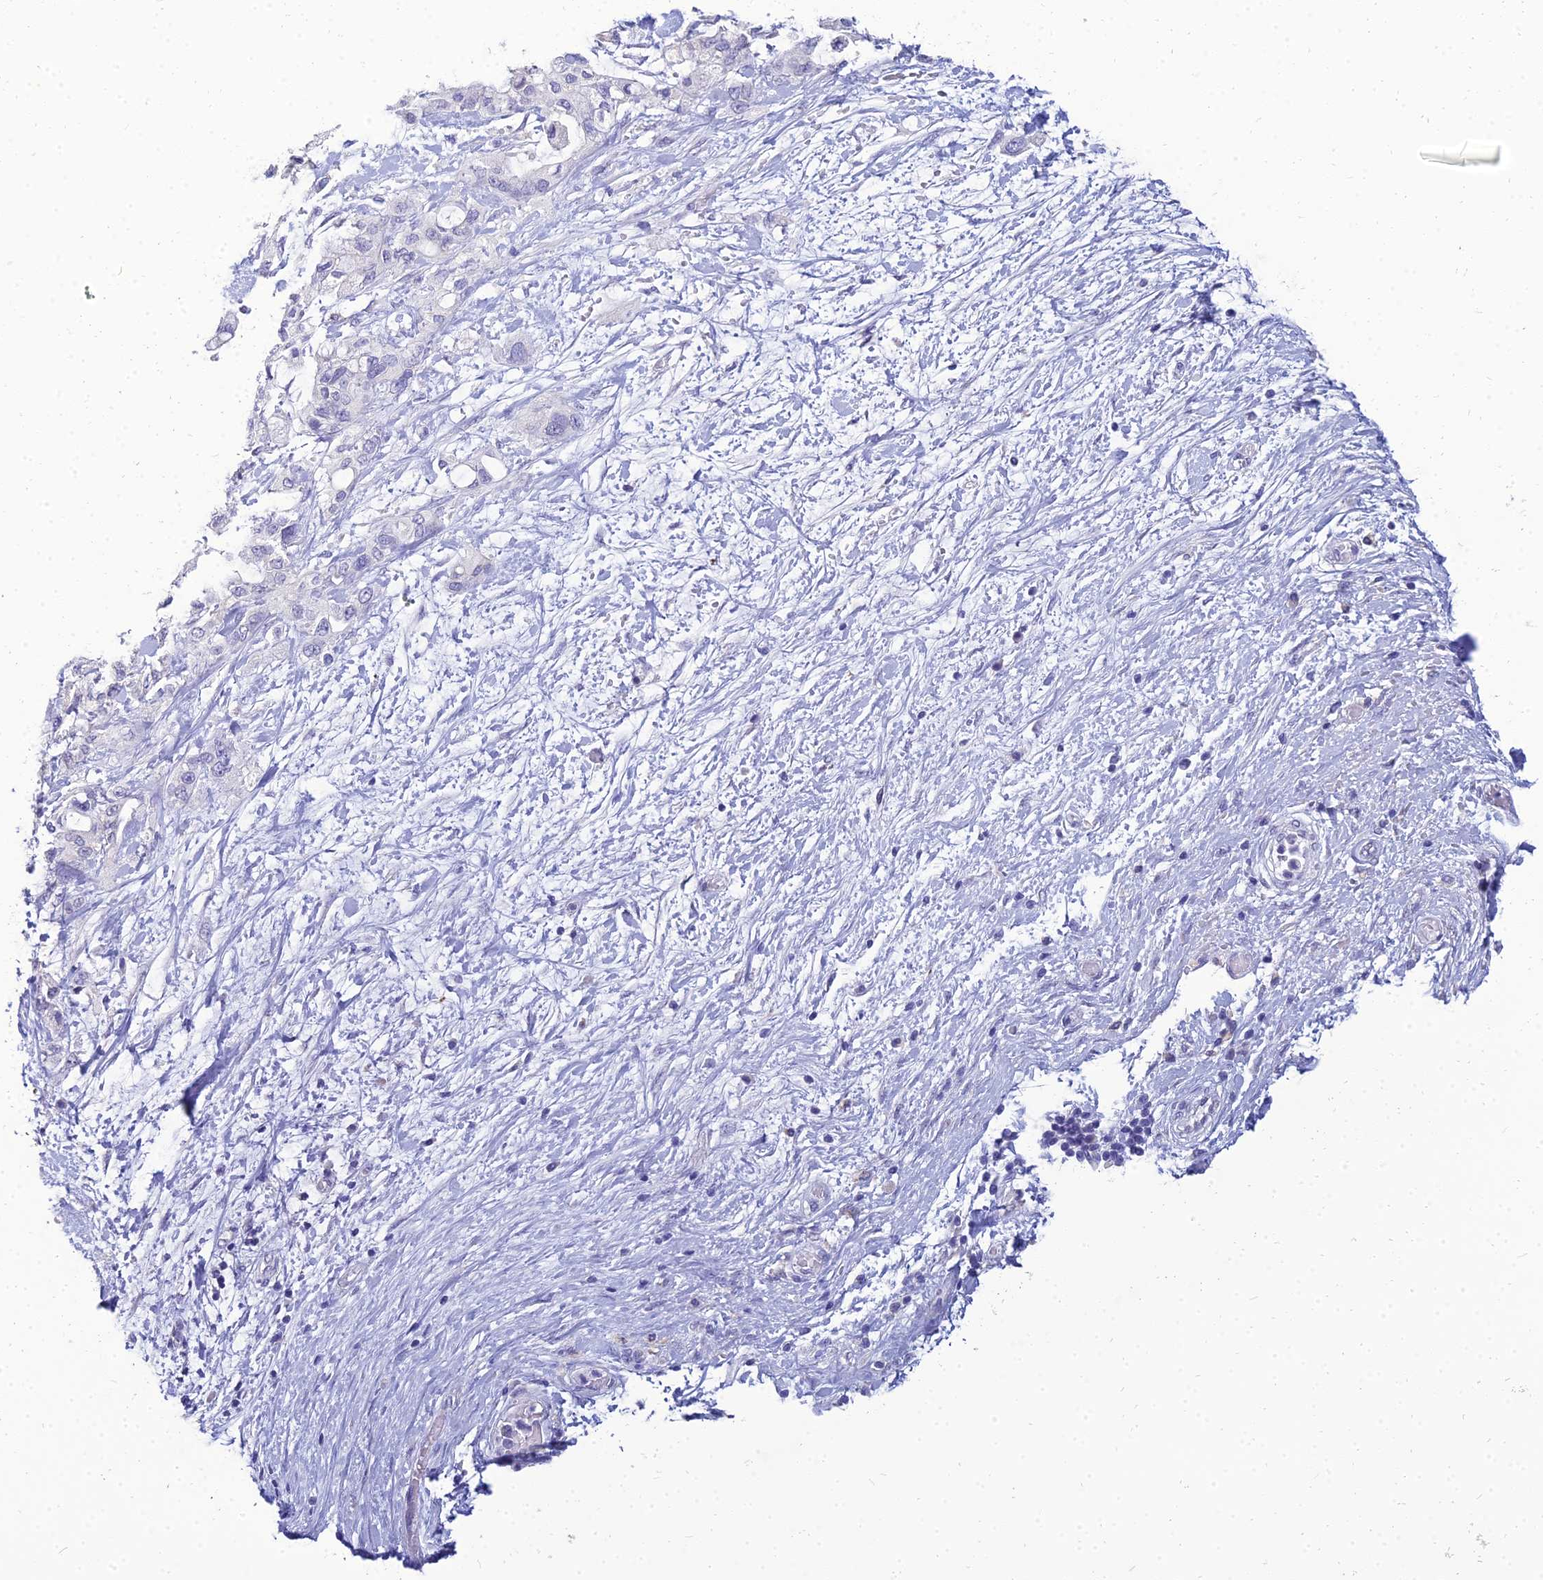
{"staining": {"intensity": "negative", "quantity": "none", "location": "none"}, "tissue": "pancreatic cancer", "cell_type": "Tumor cells", "image_type": "cancer", "snomed": [{"axis": "morphology", "description": "Inflammation, NOS"}, {"axis": "morphology", "description": "Adenocarcinoma, NOS"}, {"axis": "topography", "description": "Pancreas"}], "caption": "IHC micrograph of neoplastic tissue: adenocarcinoma (pancreatic) stained with DAB reveals no significant protein expression in tumor cells.", "gene": "NPY", "patient": {"sex": "female", "age": 56}}